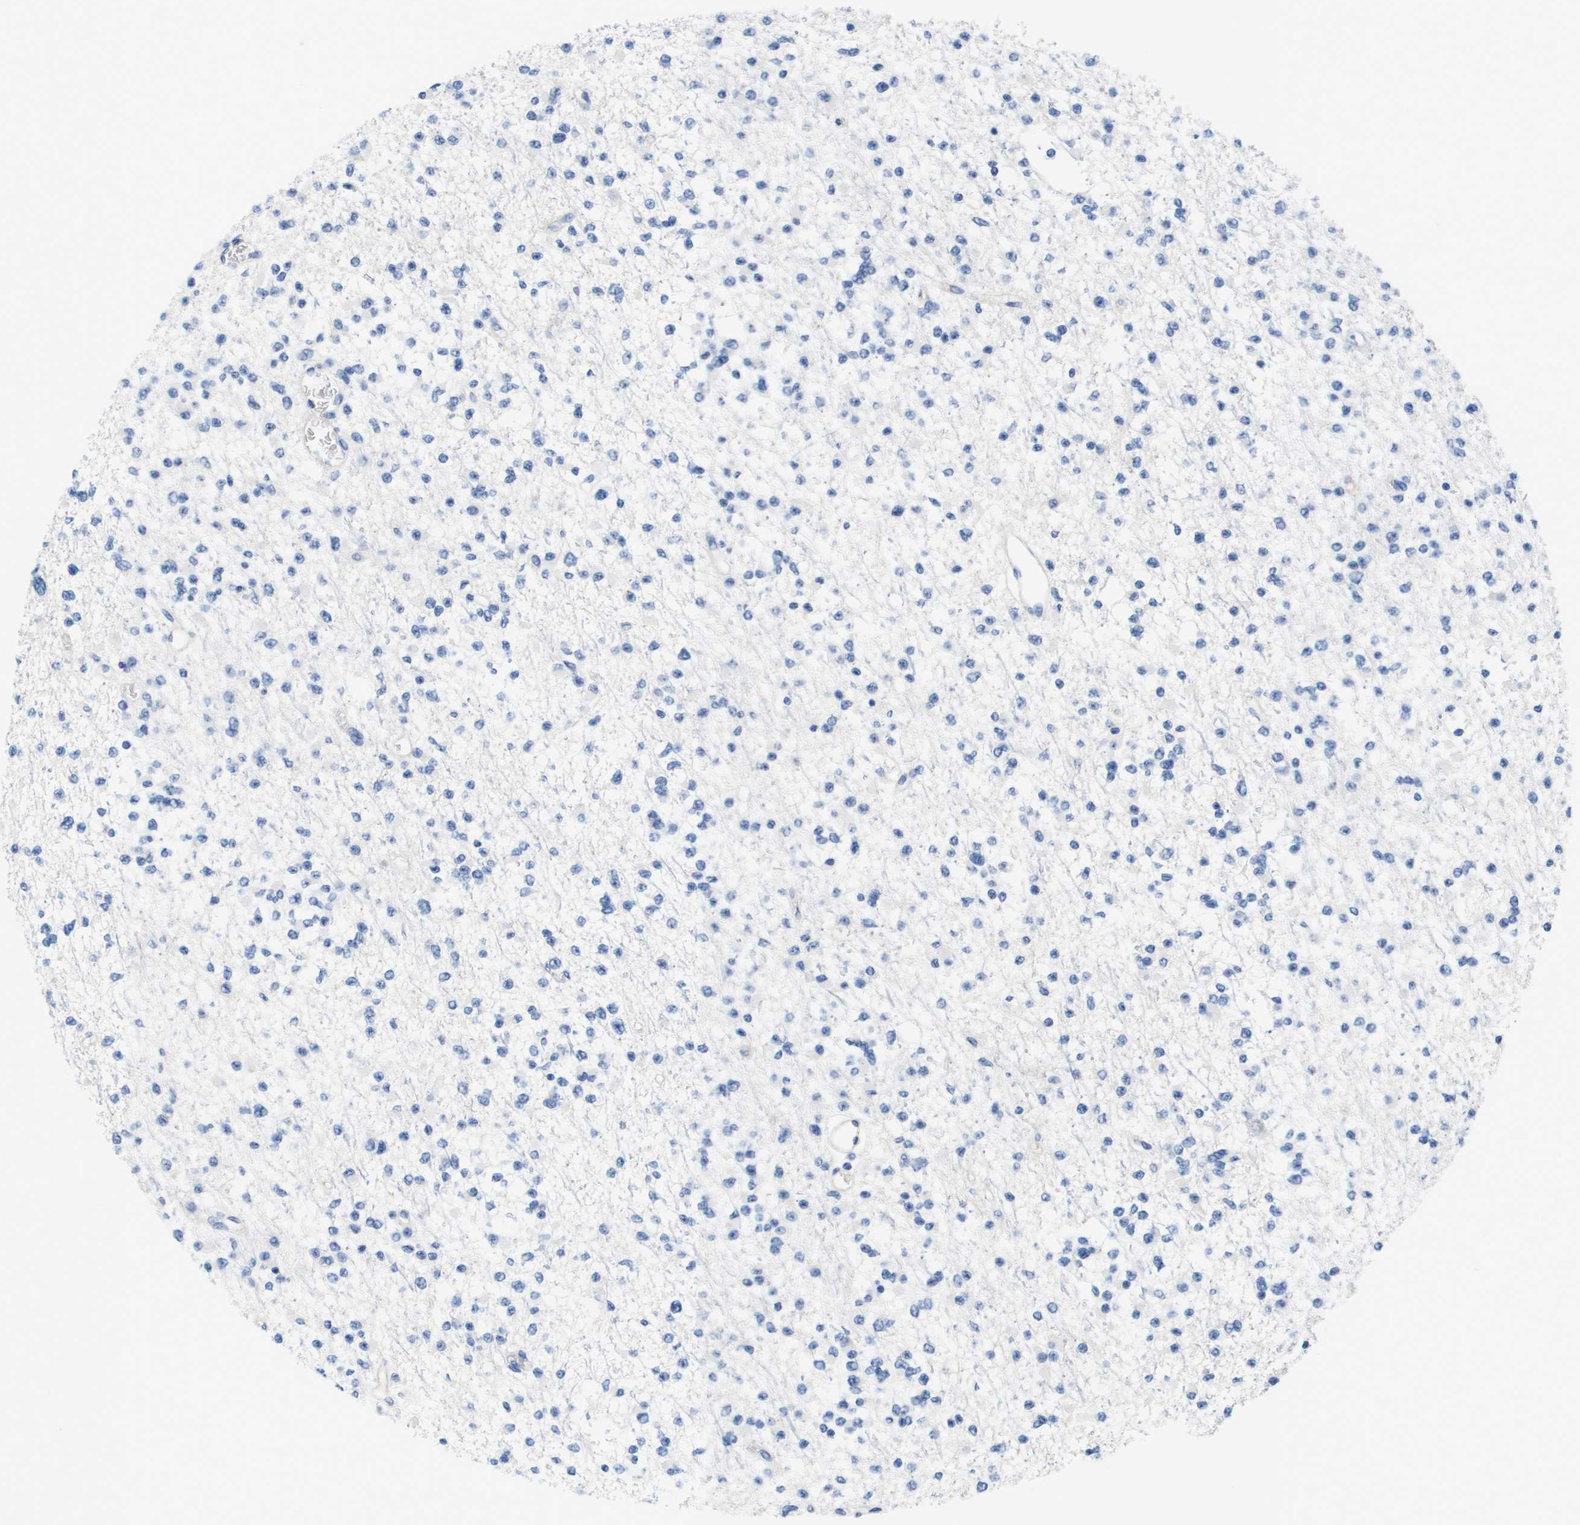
{"staining": {"intensity": "negative", "quantity": "none", "location": "none"}, "tissue": "glioma", "cell_type": "Tumor cells", "image_type": "cancer", "snomed": [{"axis": "morphology", "description": "Glioma, malignant, Low grade"}, {"axis": "topography", "description": "Brain"}], "caption": "Human glioma stained for a protein using IHC demonstrates no staining in tumor cells.", "gene": "APOA1", "patient": {"sex": "female", "age": 22}}